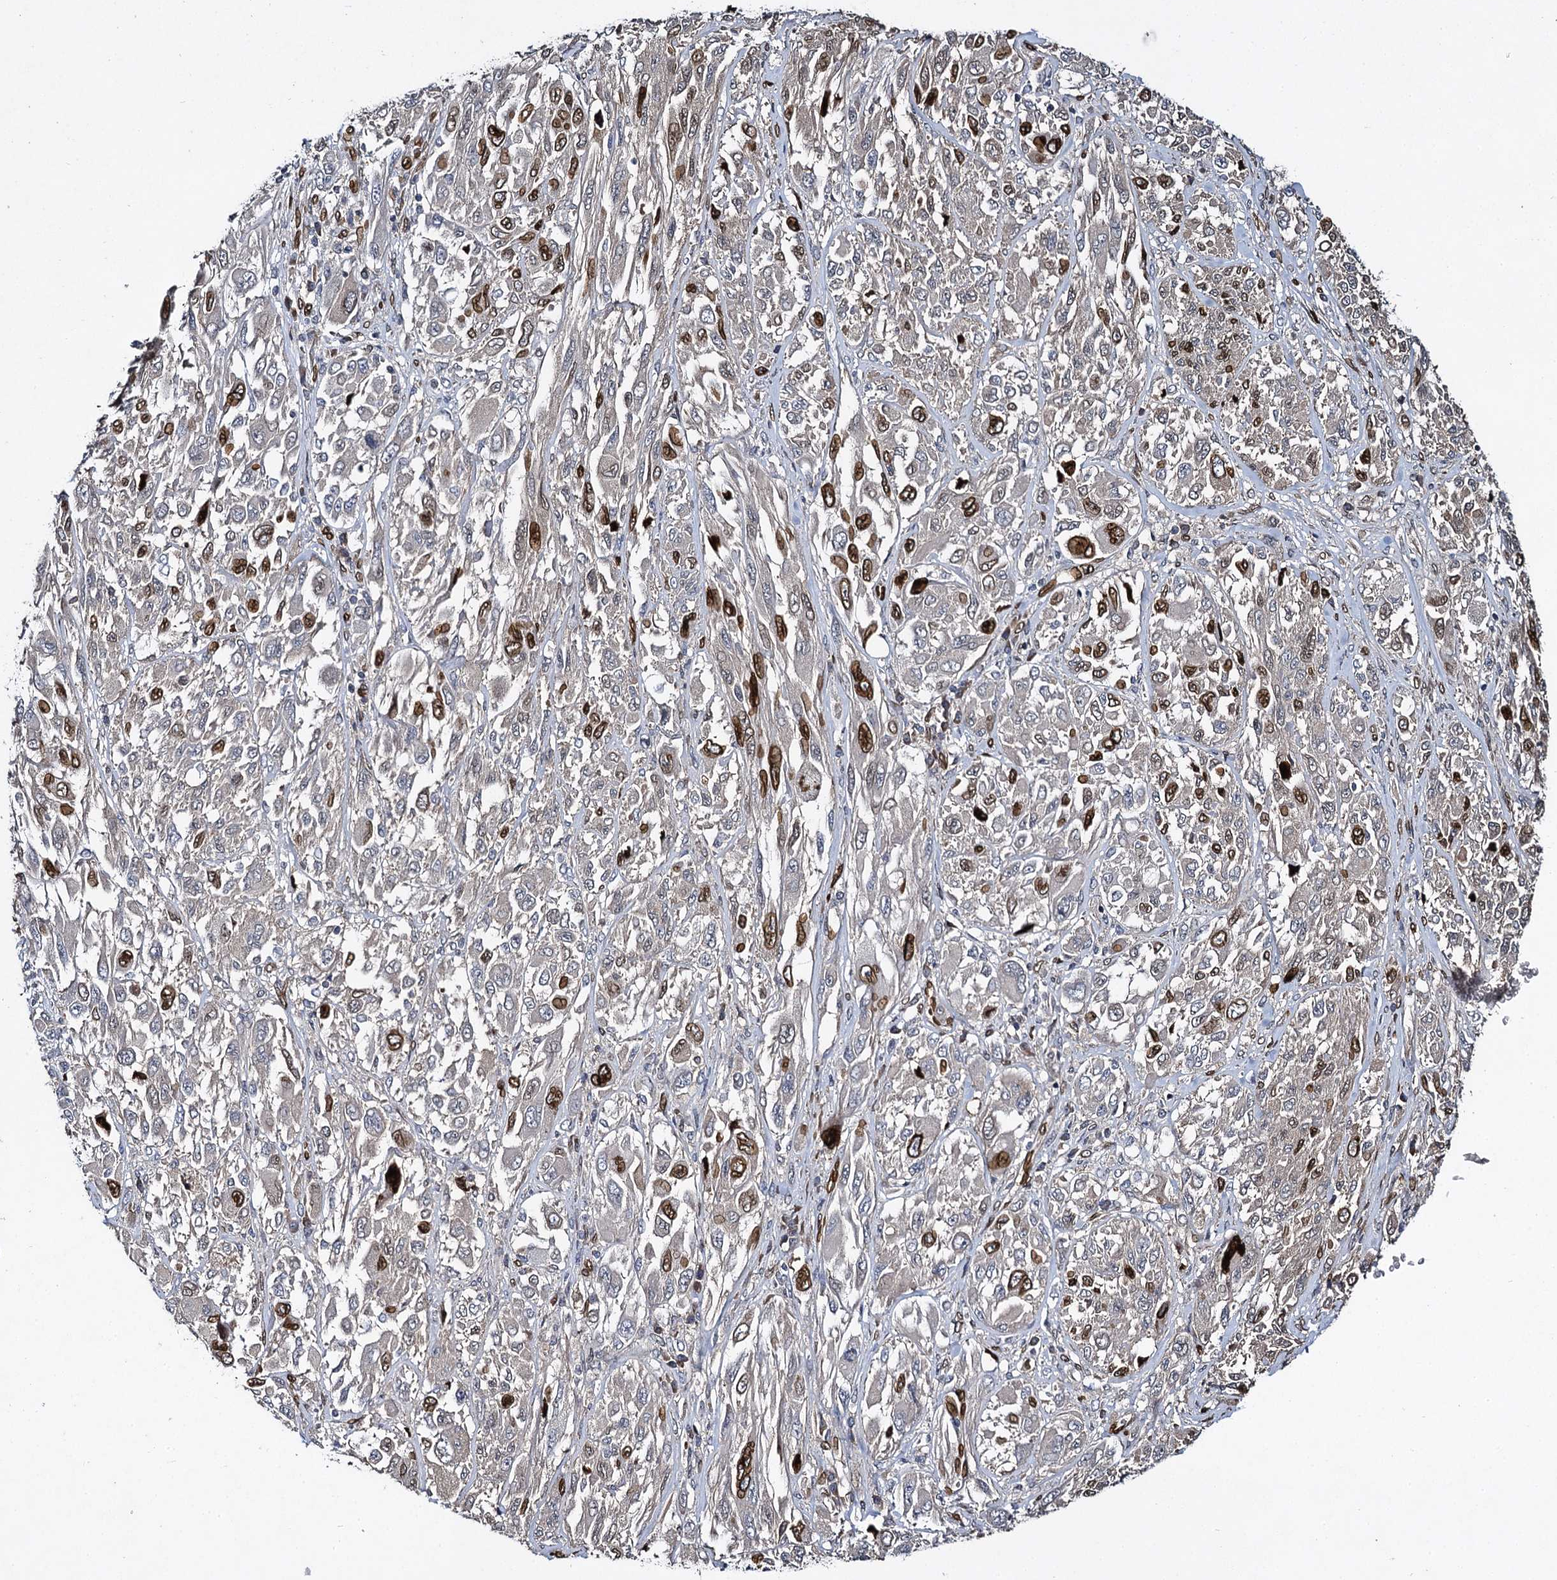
{"staining": {"intensity": "moderate", "quantity": "<25%", "location": "nuclear"}, "tissue": "melanoma", "cell_type": "Tumor cells", "image_type": "cancer", "snomed": [{"axis": "morphology", "description": "Malignant melanoma, NOS"}, {"axis": "topography", "description": "Skin"}], "caption": "Protein staining of malignant melanoma tissue reveals moderate nuclear staining in about <25% of tumor cells. (Brightfield microscopy of DAB IHC at high magnification).", "gene": "SLC11A2", "patient": {"sex": "female", "age": 91}}